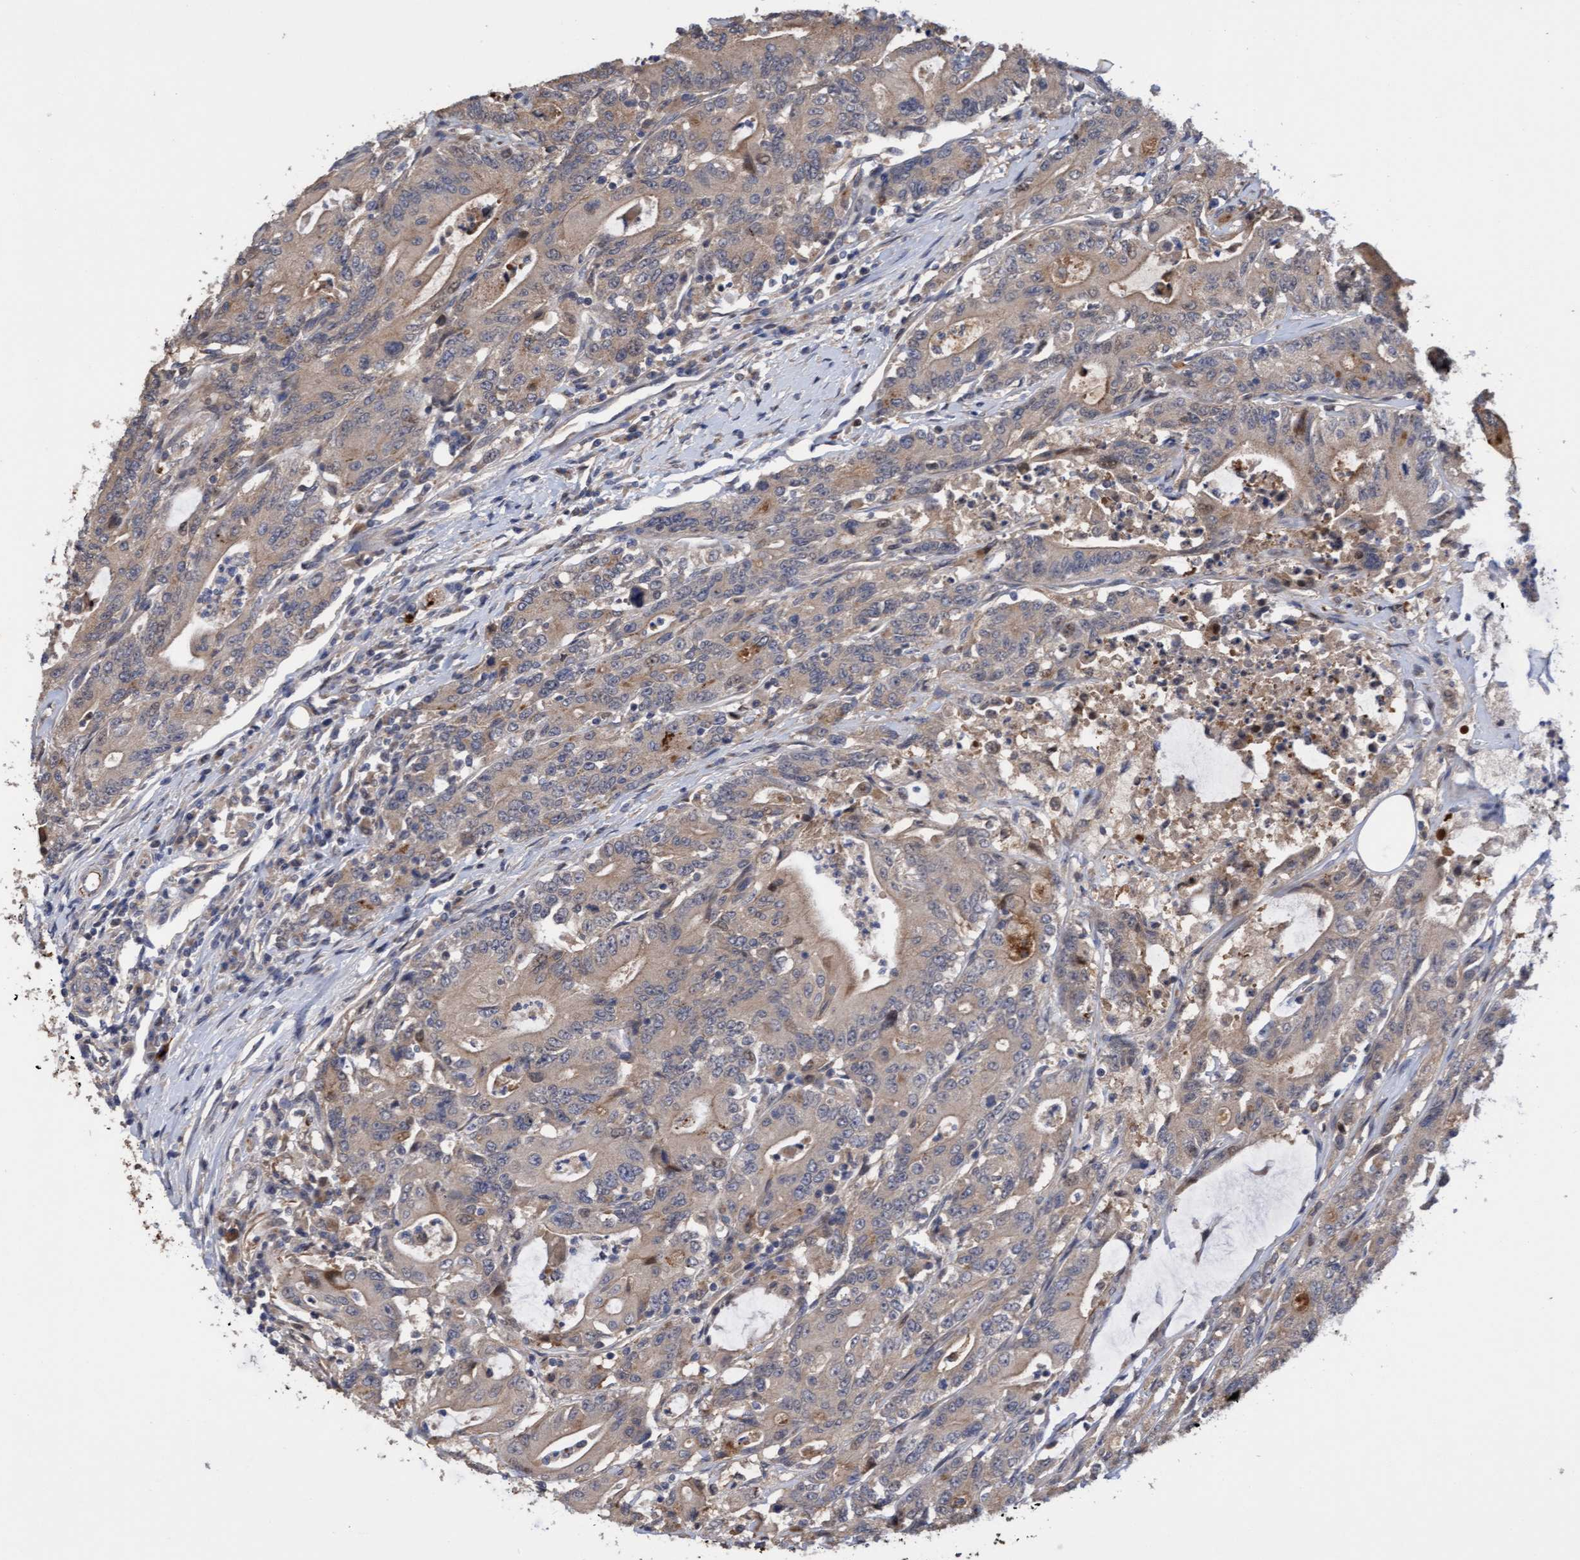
{"staining": {"intensity": "weak", "quantity": ">75%", "location": "cytoplasmic/membranous"}, "tissue": "colorectal cancer", "cell_type": "Tumor cells", "image_type": "cancer", "snomed": [{"axis": "morphology", "description": "Adenocarcinoma, NOS"}, {"axis": "topography", "description": "Colon"}], "caption": "IHC staining of colorectal adenocarcinoma, which reveals low levels of weak cytoplasmic/membranous expression in about >75% of tumor cells indicating weak cytoplasmic/membranous protein expression. The staining was performed using DAB (brown) for protein detection and nuclei were counterstained in hematoxylin (blue).", "gene": "ITFG1", "patient": {"sex": "female", "age": 77}}